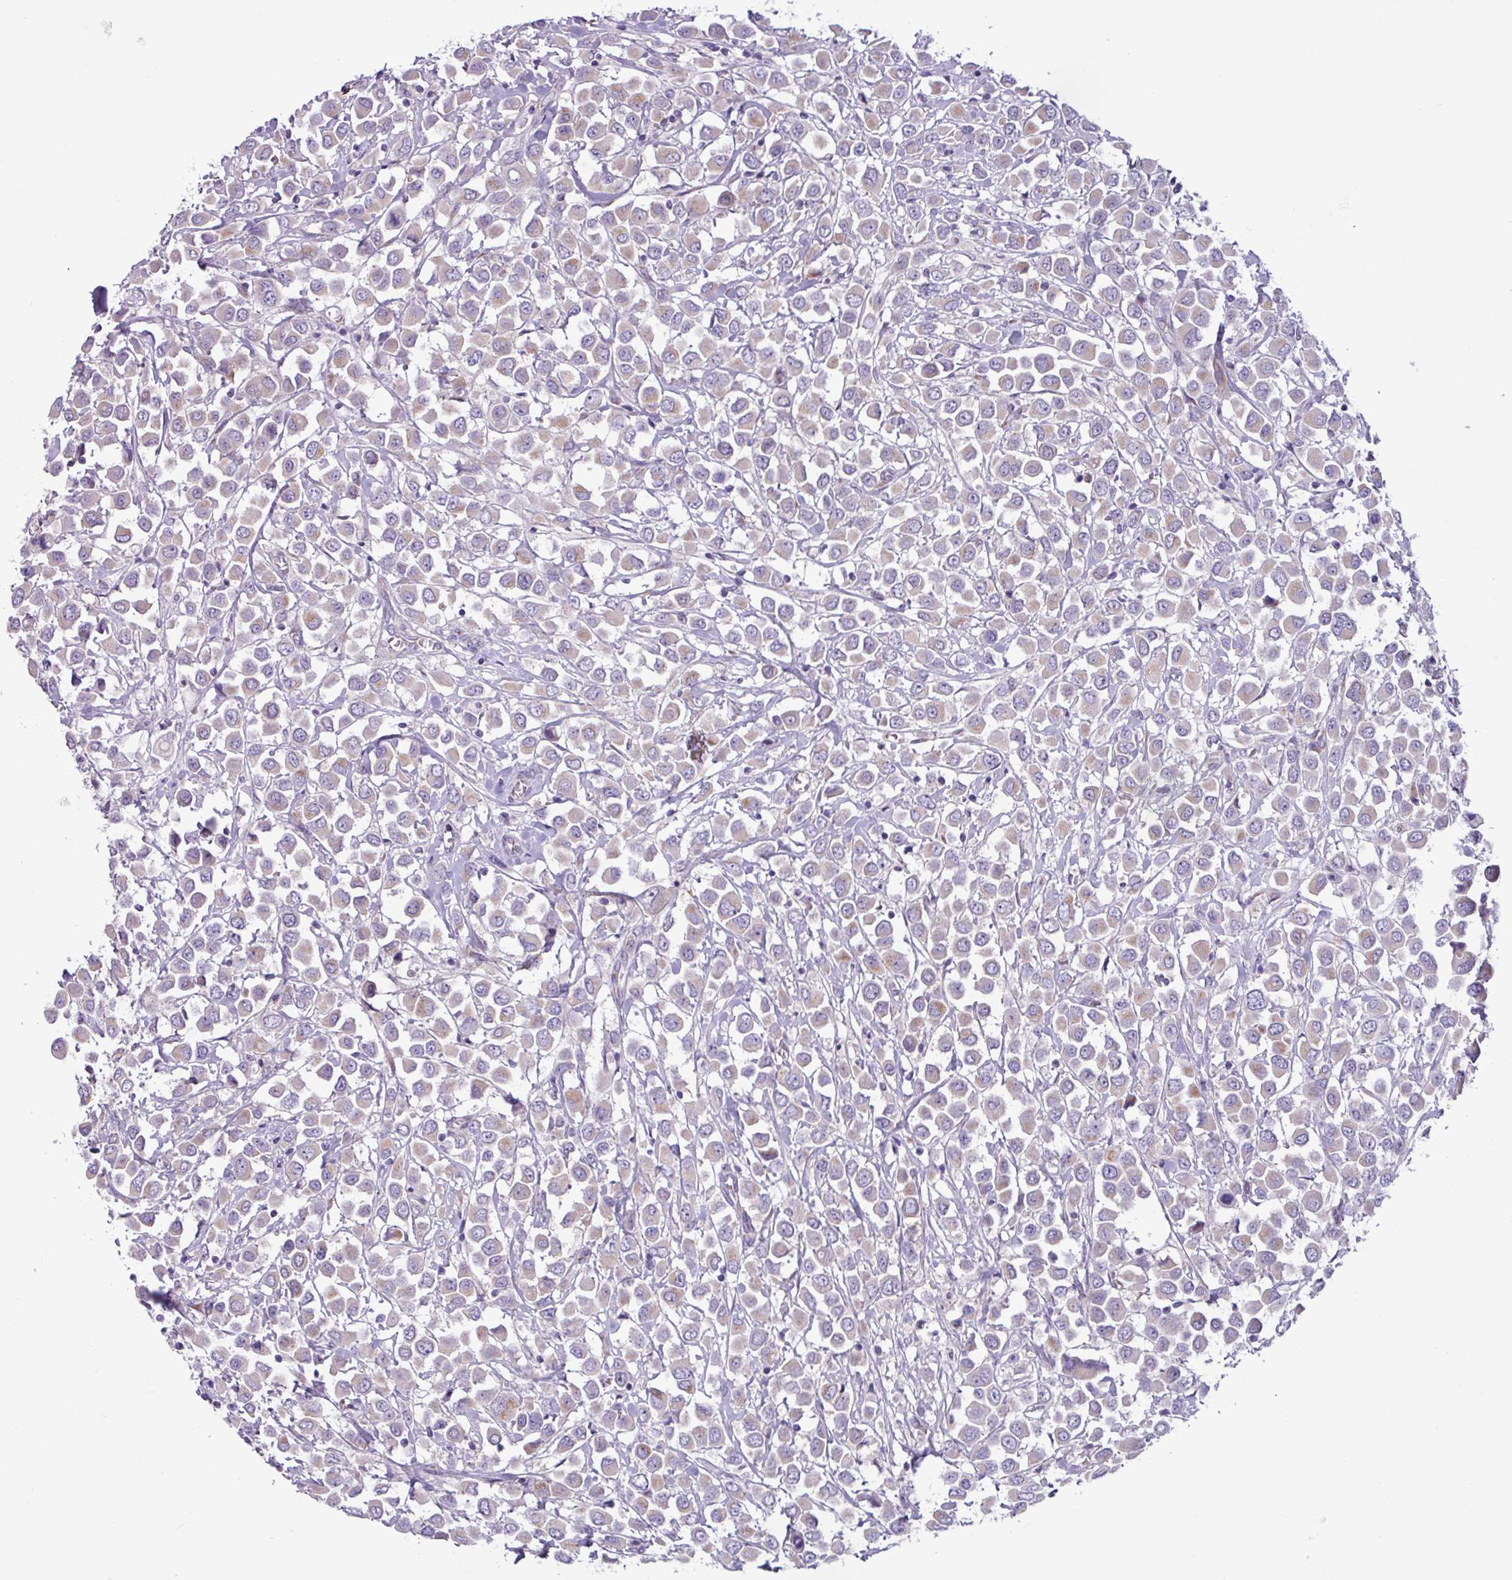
{"staining": {"intensity": "weak", "quantity": "<25%", "location": "cytoplasmic/membranous"}, "tissue": "breast cancer", "cell_type": "Tumor cells", "image_type": "cancer", "snomed": [{"axis": "morphology", "description": "Duct carcinoma"}, {"axis": "topography", "description": "Breast"}], "caption": "Immunohistochemistry image of neoplastic tissue: breast infiltrating ductal carcinoma stained with DAB (3,3'-diaminobenzidine) shows no significant protein staining in tumor cells.", "gene": "STIMATE", "patient": {"sex": "female", "age": 61}}